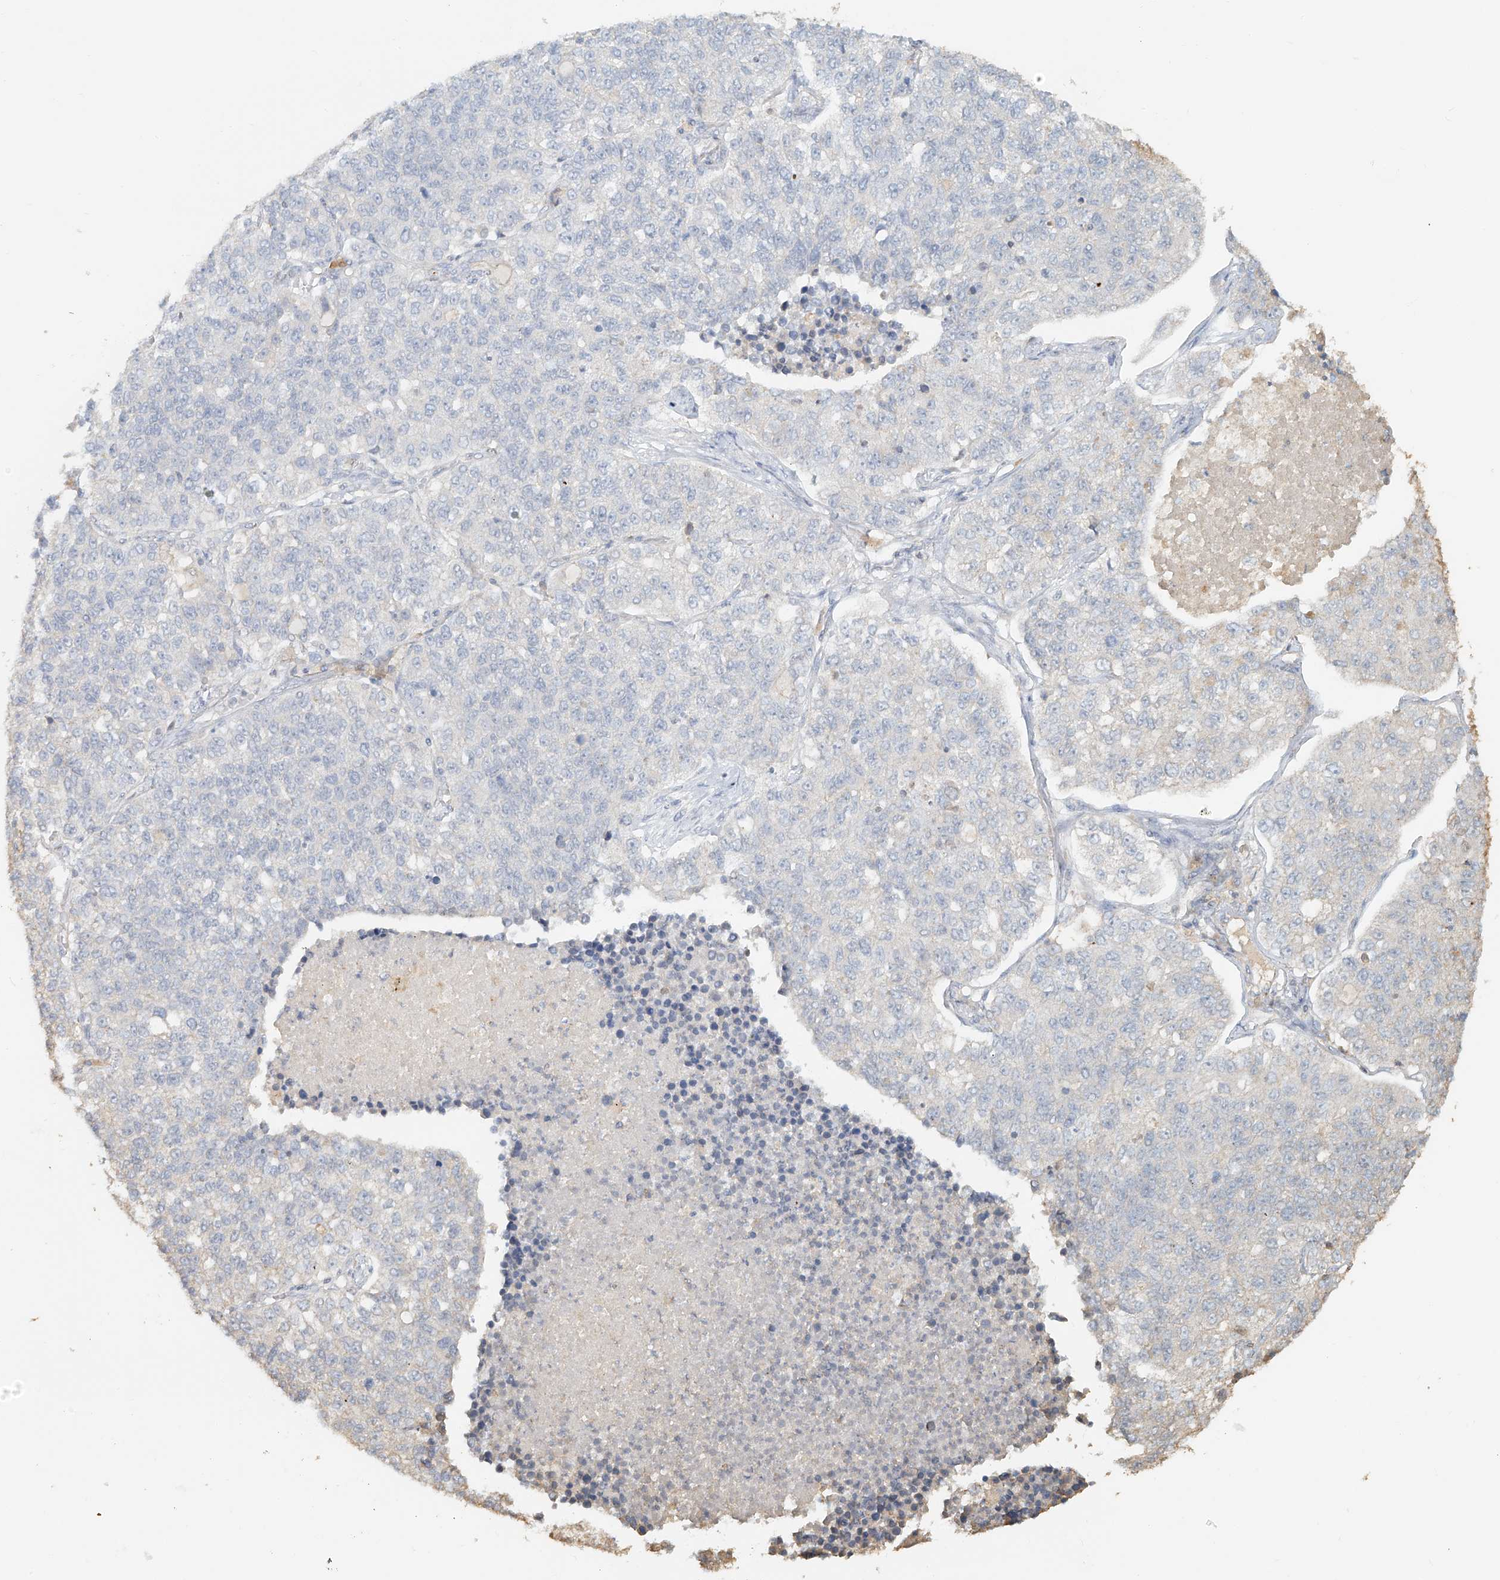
{"staining": {"intensity": "negative", "quantity": "none", "location": "none"}, "tissue": "lung cancer", "cell_type": "Tumor cells", "image_type": "cancer", "snomed": [{"axis": "morphology", "description": "Adenocarcinoma, NOS"}, {"axis": "topography", "description": "Lung"}], "caption": "The immunohistochemistry (IHC) photomicrograph has no significant expression in tumor cells of adenocarcinoma (lung) tissue.", "gene": "NPHS1", "patient": {"sex": "male", "age": 49}}